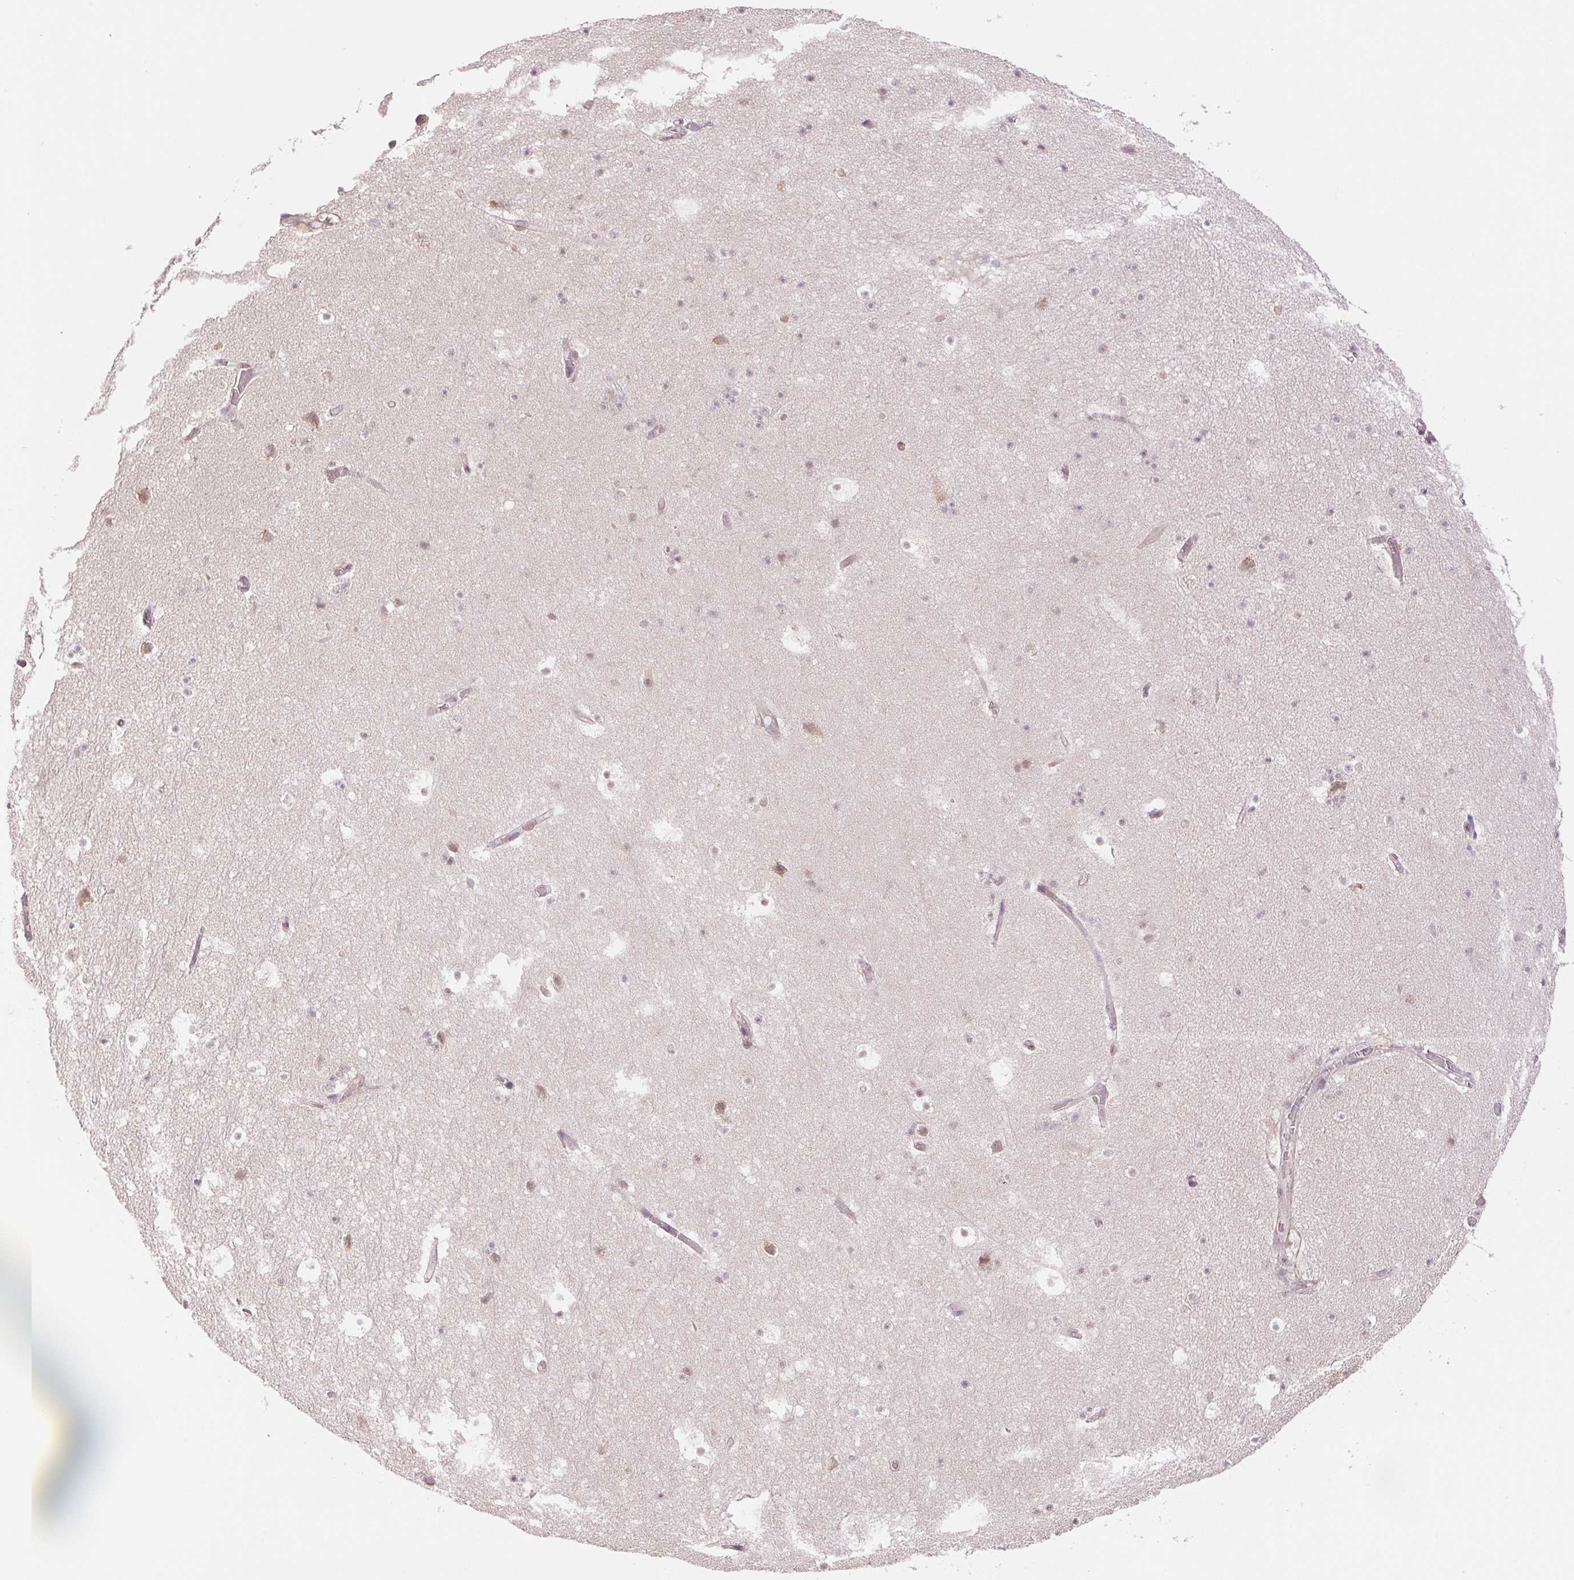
{"staining": {"intensity": "negative", "quantity": "none", "location": "none"}, "tissue": "hippocampus", "cell_type": "Glial cells", "image_type": "normal", "snomed": [{"axis": "morphology", "description": "Normal tissue, NOS"}, {"axis": "topography", "description": "Hippocampus"}], "caption": "The histopathology image demonstrates no staining of glial cells in normal hippocampus.", "gene": "GRHL3", "patient": {"sex": "male", "age": 26}}